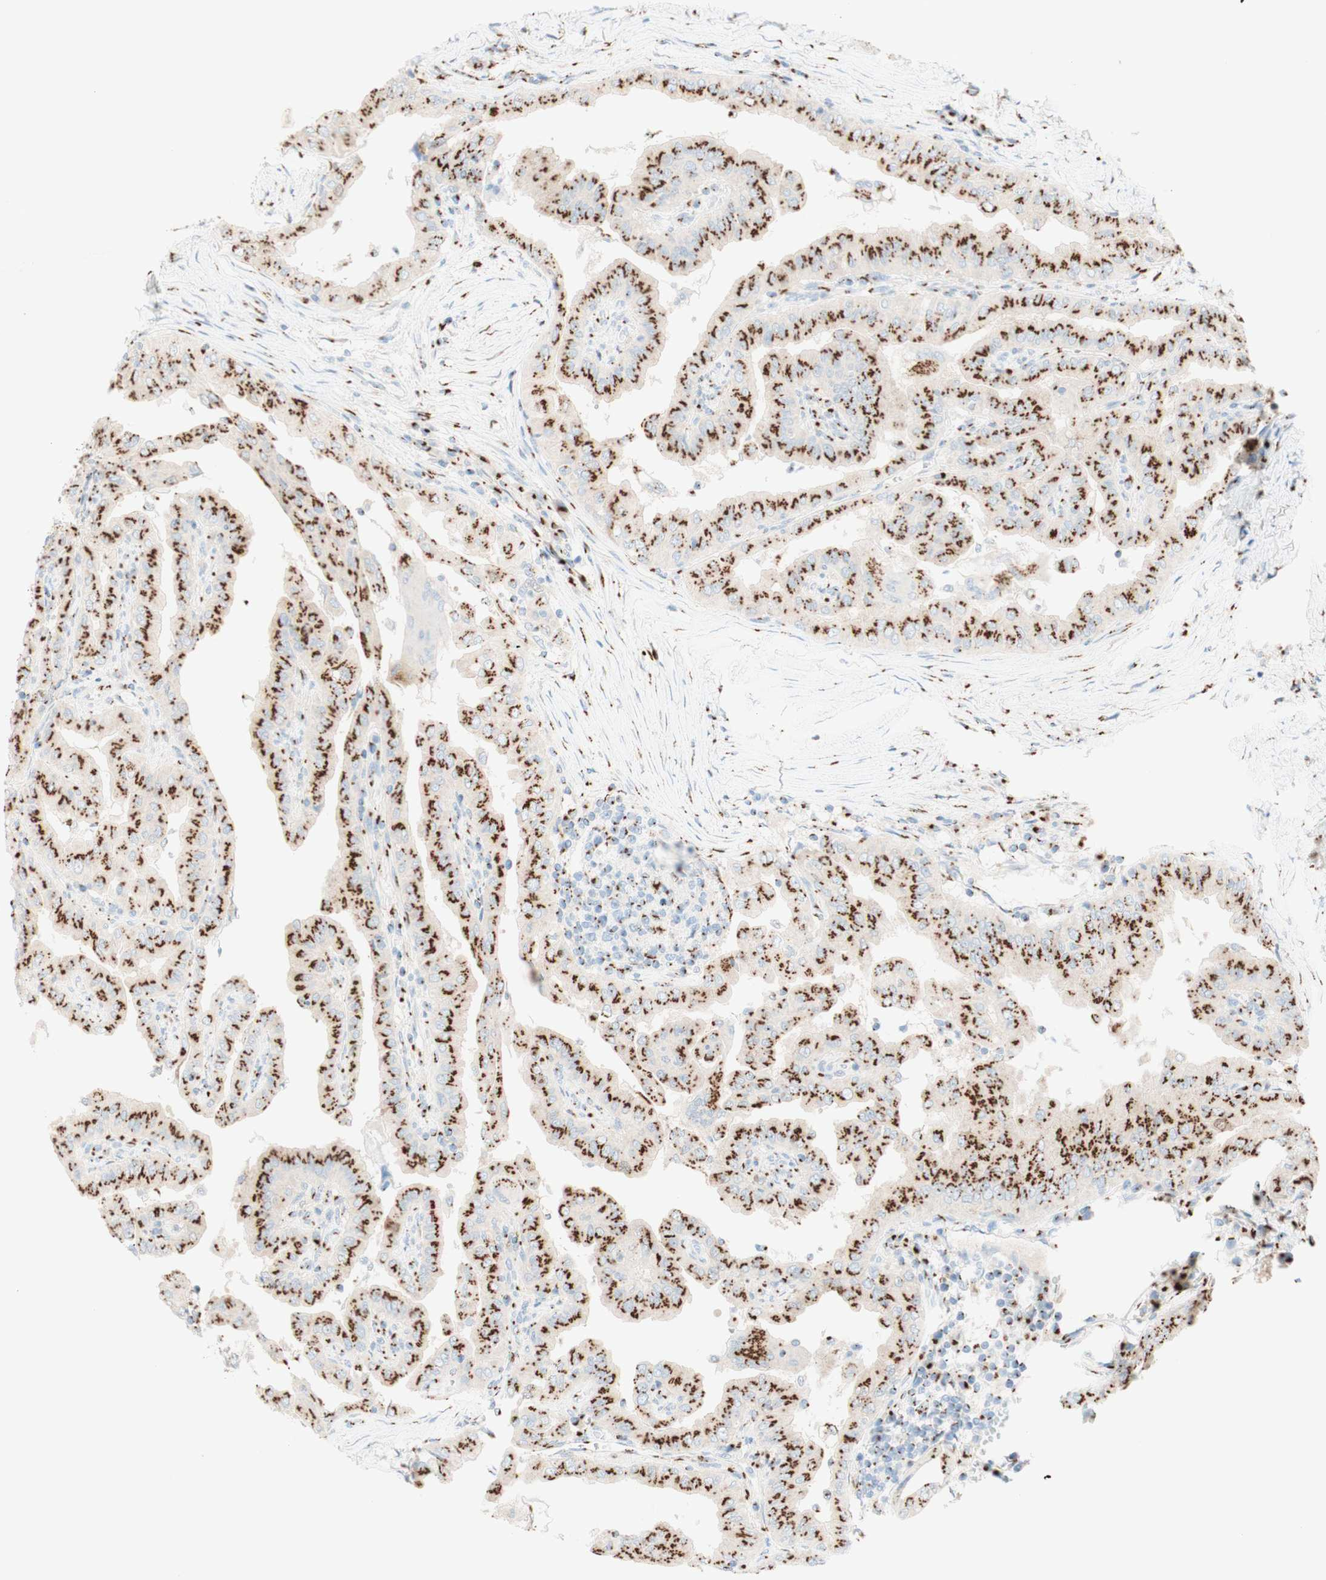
{"staining": {"intensity": "strong", "quantity": ">75%", "location": "cytoplasmic/membranous"}, "tissue": "thyroid cancer", "cell_type": "Tumor cells", "image_type": "cancer", "snomed": [{"axis": "morphology", "description": "Papillary adenocarcinoma, NOS"}, {"axis": "topography", "description": "Thyroid gland"}], "caption": "Thyroid cancer stained with immunohistochemistry (IHC) reveals strong cytoplasmic/membranous positivity in approximately >75% of tumor cells.", "gene": "GOLGB1", "patient": {"sex": "male", "age": 33}}